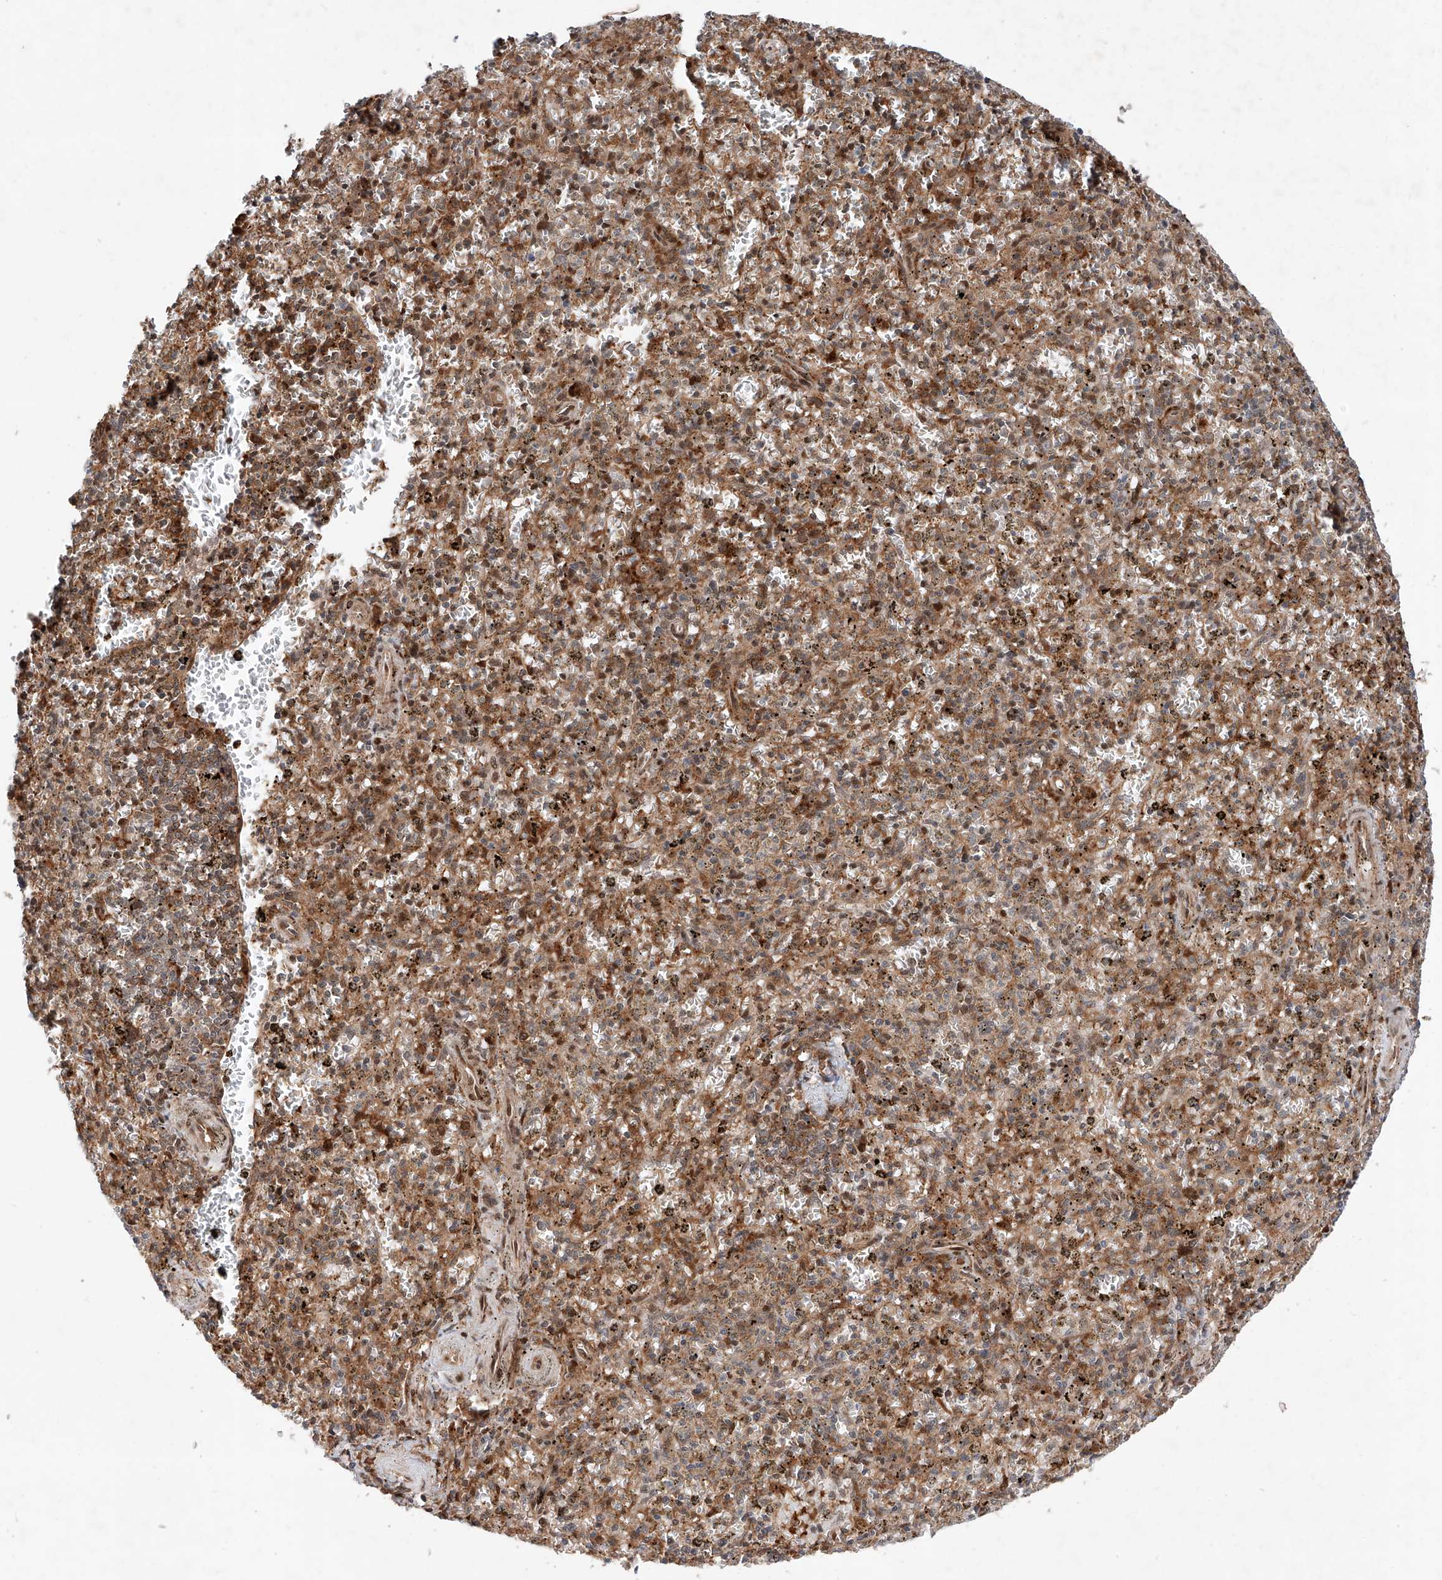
{"staining": {"intensity": "moderate", "quantity": "25%-75%", "location": "cytoplasmic/membranous"}, "tissue": "spleen", "cell_type": "Cells in red pulp", "image_type": "normal", "snomed": [{"axis": "morphology", "description": "Normal tissue, NOS"}, {"axis": "topography", "description": "Spleen"}], "caption": "The image displays immunohistochemical staining of normal spleen. There is moderate cytoplasmic/membranous expression is seen in about 25%-75% of cells in red pulp.", "gene": "ZFP28", "patient": {"sex": "male", "age": 72}}